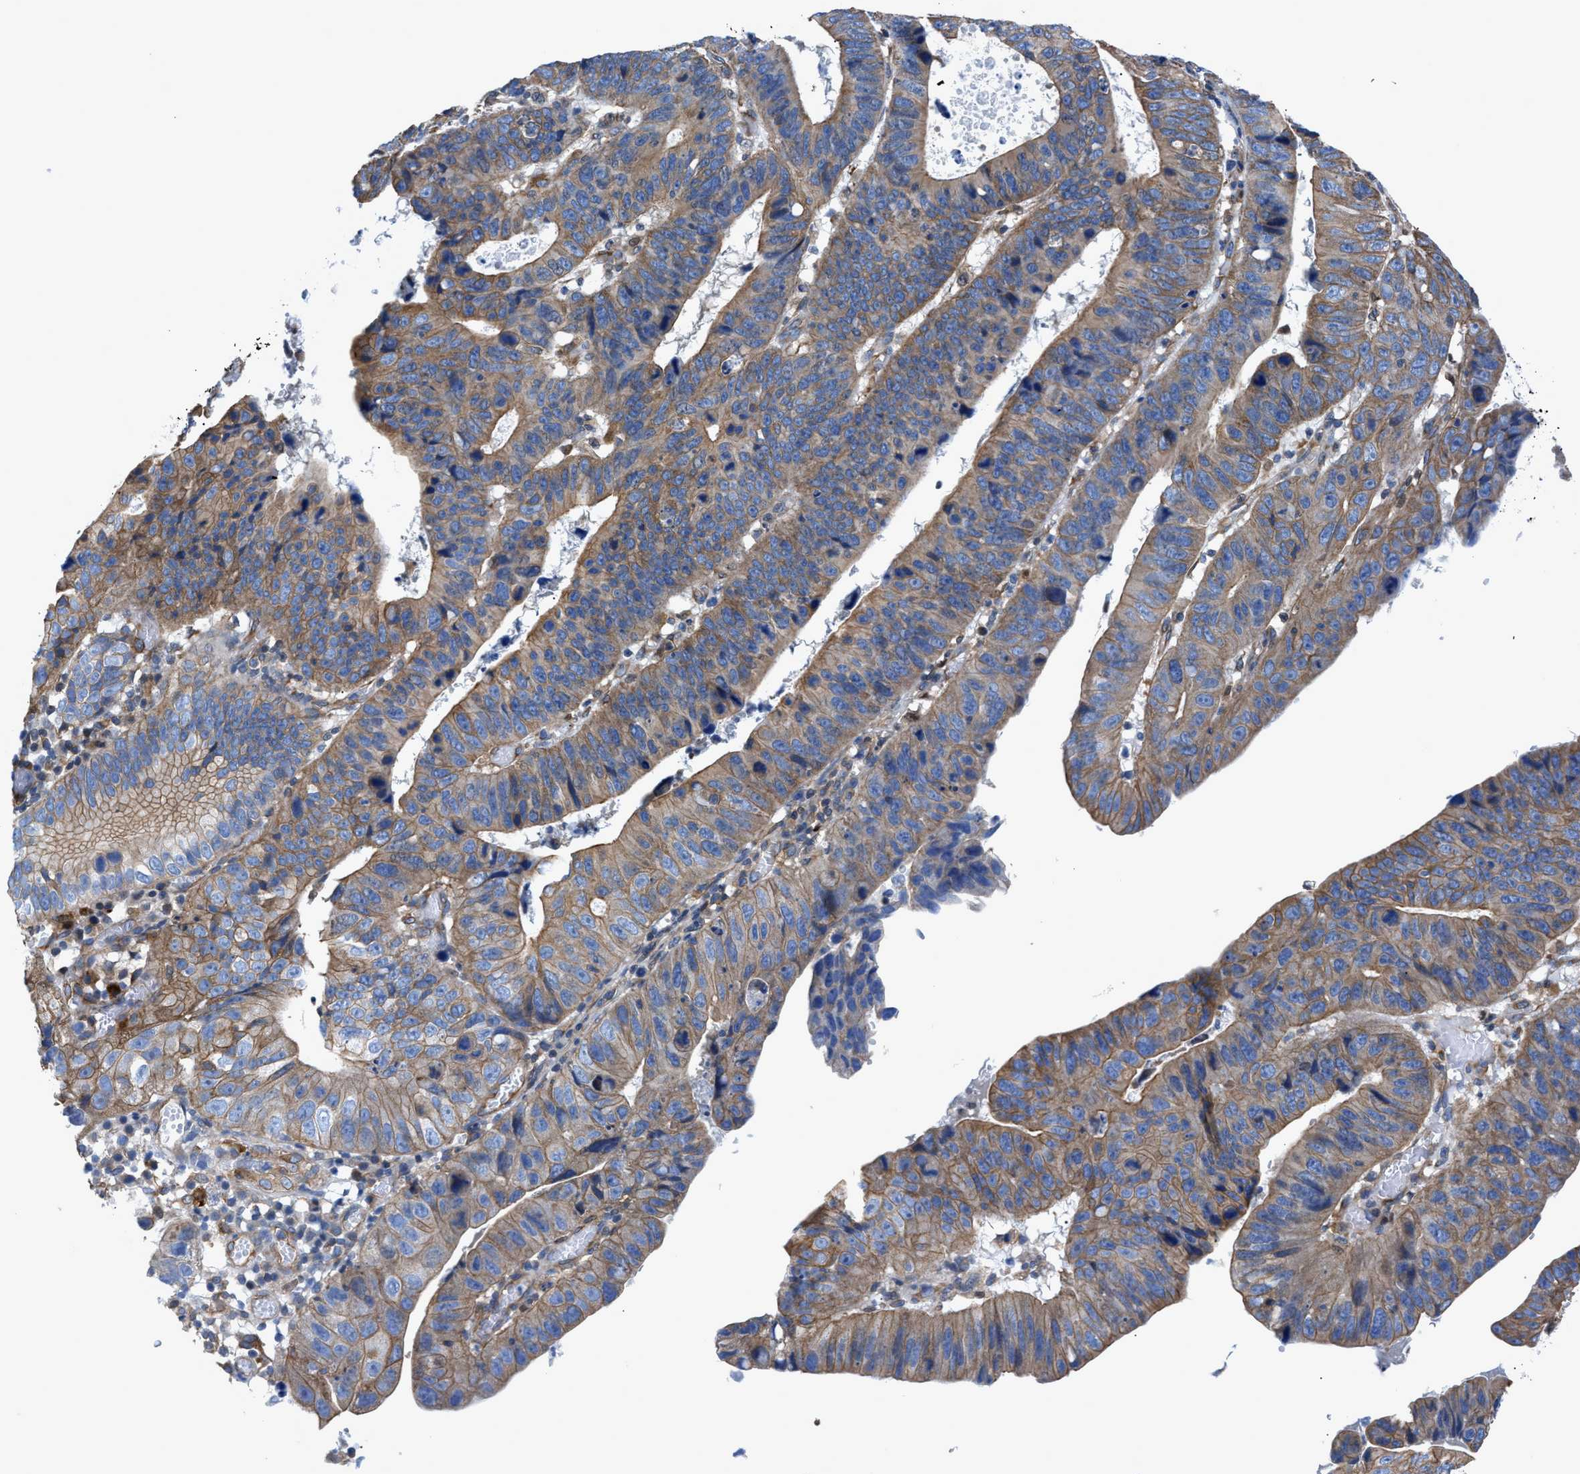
{"staining": {"intensity": "moderate", "quantity": ">75%", "location": "cytoplasmic/membranous"}, "tissue": "stomach cancer", "cell_type": "Tumor cells", "image_type": "cancer", "snomed": [{"axis": "morphology", "description": "Adenocarcinoma, NOS"}, {"axis": "topography", "description": "Stomach"}], "caption": "Stomach cancer (adenocarcinoma) was stained to show a protein in brown. There is medium levels of moderate cytoplasmic/membranous positivity in approximately >75% of tumor cells.", "gene": "DMAC1", "patient": {"sex": "male", "age": 59}}